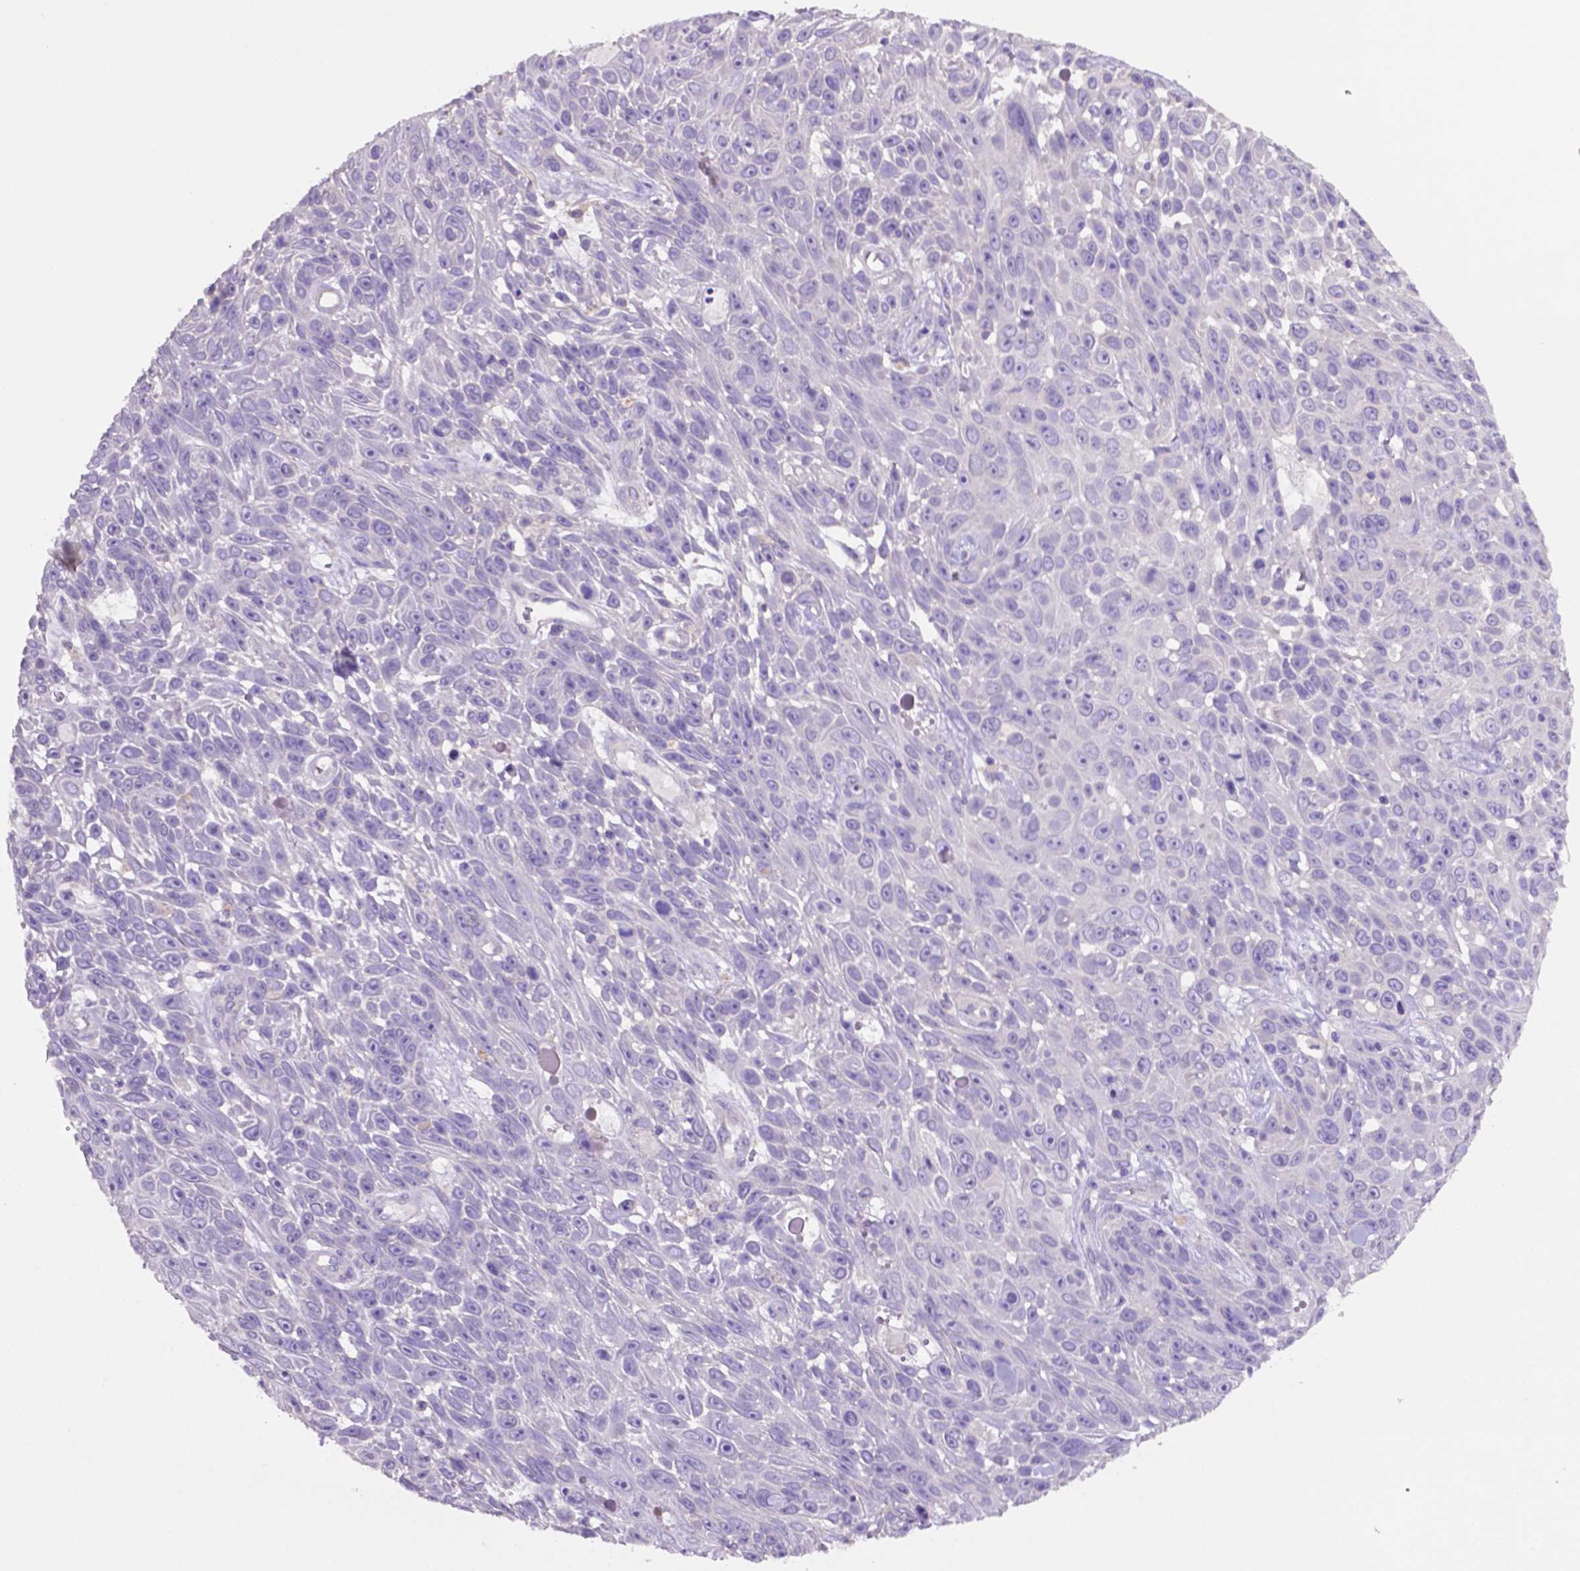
{"staining": {"intensity": "negative", "quantity": "none", "location": "none"}, "tissue": "skin cancer", "cell_type": "Tumor cells", "image_type": "cancer", "snomed": [{"axis": "morphology", "description": "Squamous cell carcinoma, NOS"}, {"axis": "topography", "description": "Skin"}], "caption": "Immunohistochemistry image of neoplastic tissue: human skin squamous cell carcinoma stained with DAB (3,3'-diaminobenzidine) reveals no significant protein expression in tumor cells. (Brightfield microscopy of DAB immunohistochemistry (IHC) at high magnification).", "gene": "PRPS2", "patient": {"sex": "male", "age": 82}}